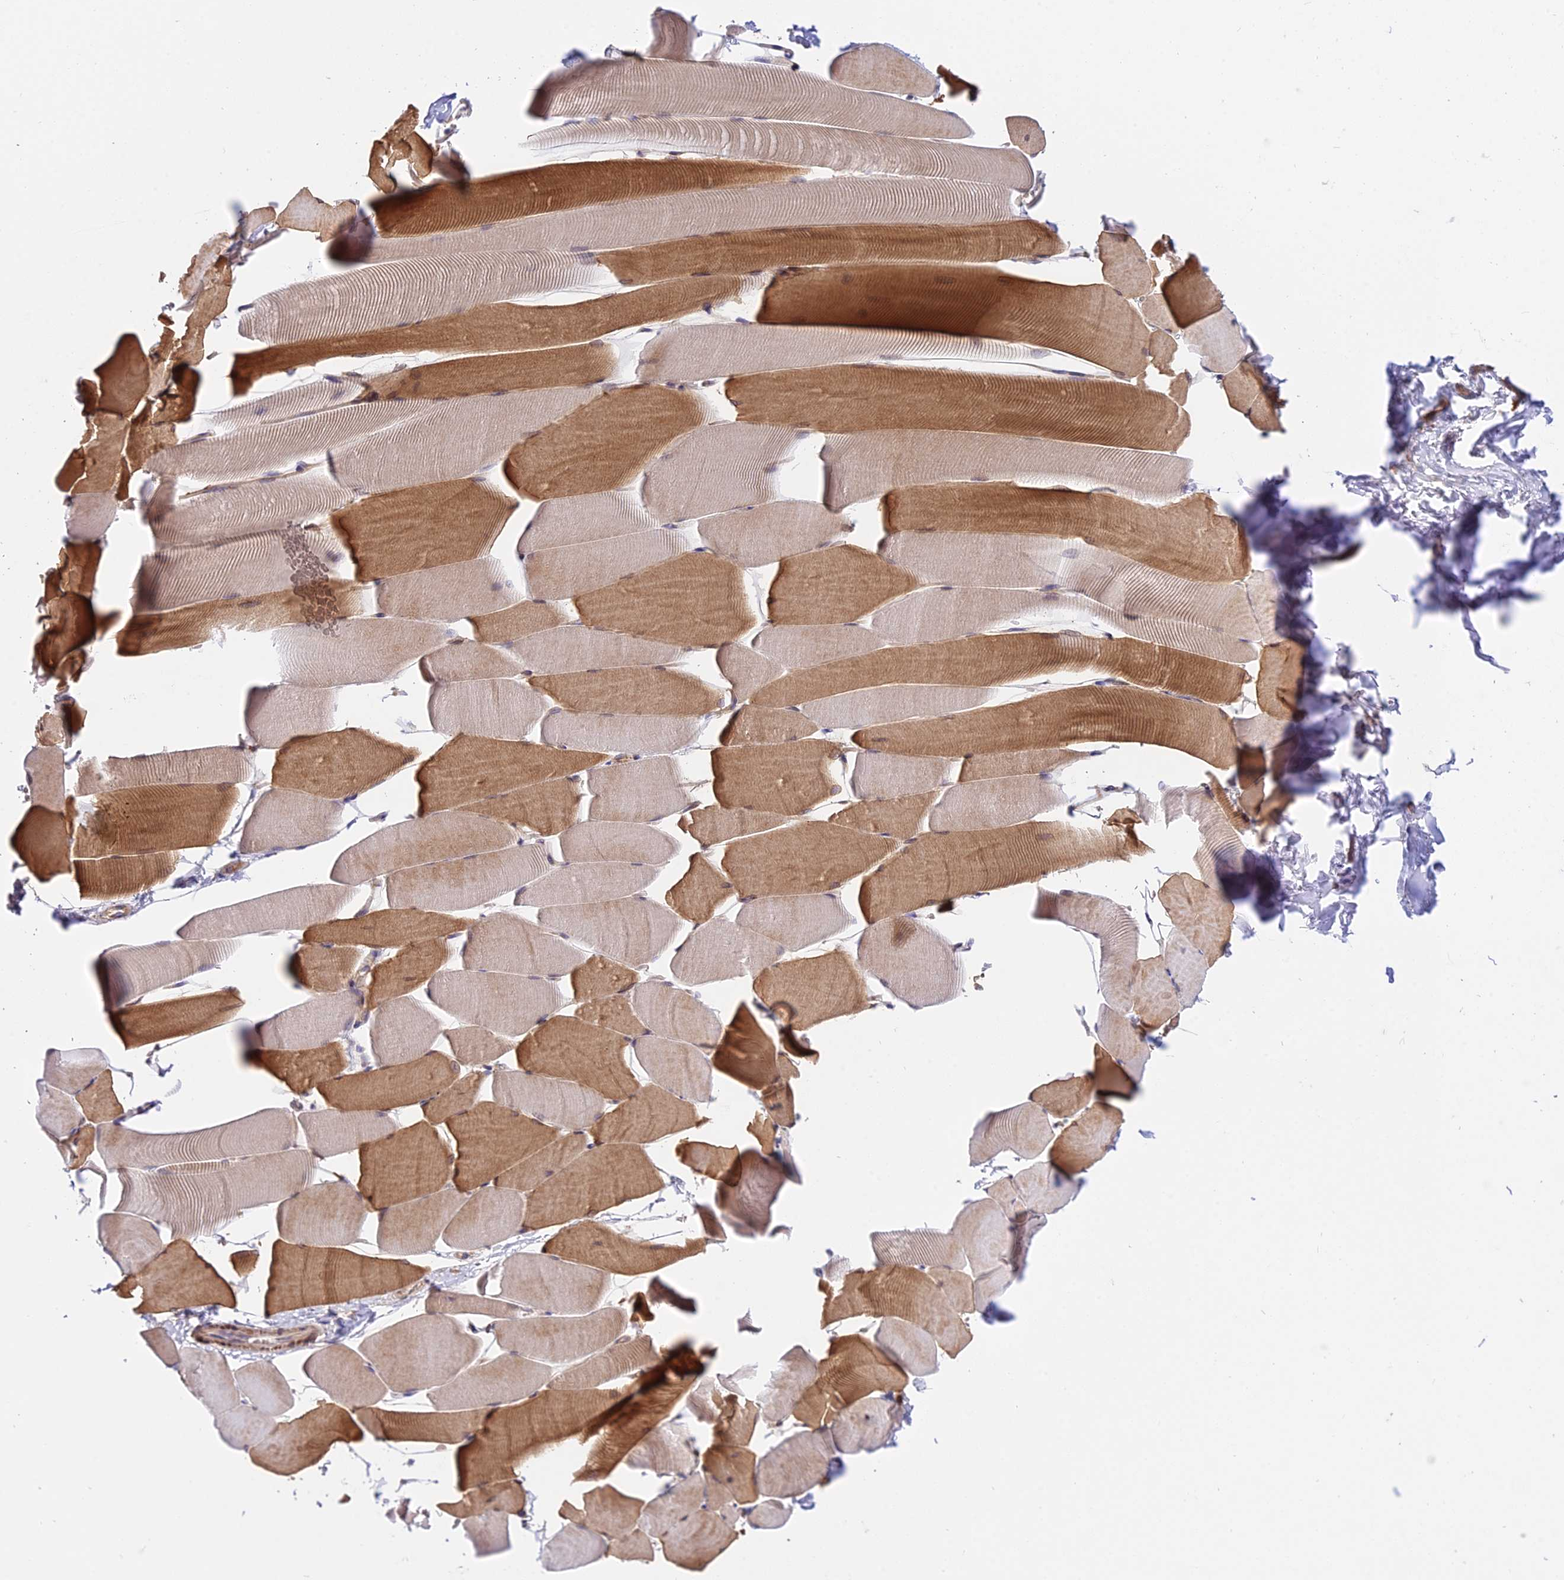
{"staining": {"intensity": "moderate", "quantity": "25%-75%", "location": "cytoplasmic/membranous"}, "tissue": "skeletal muscle", "cell_type": "Myocytes", "image_type": "normal", "snomed": [{"axis": "morphology", "description": "Normal tissue, NOS"}, {"axis": "topography", "description": "Skeletal muscle"}], "caption": "This micrograph shows normal skeletal muscle stained with IHC to label a protein in brown. The cytoplasmic/membranous of myocytes show moderate positivity for the protein. Nuclei are counter-stained blue.", "gene": "TRIM43B", "patient": {"sex": "male", "age": 25}}